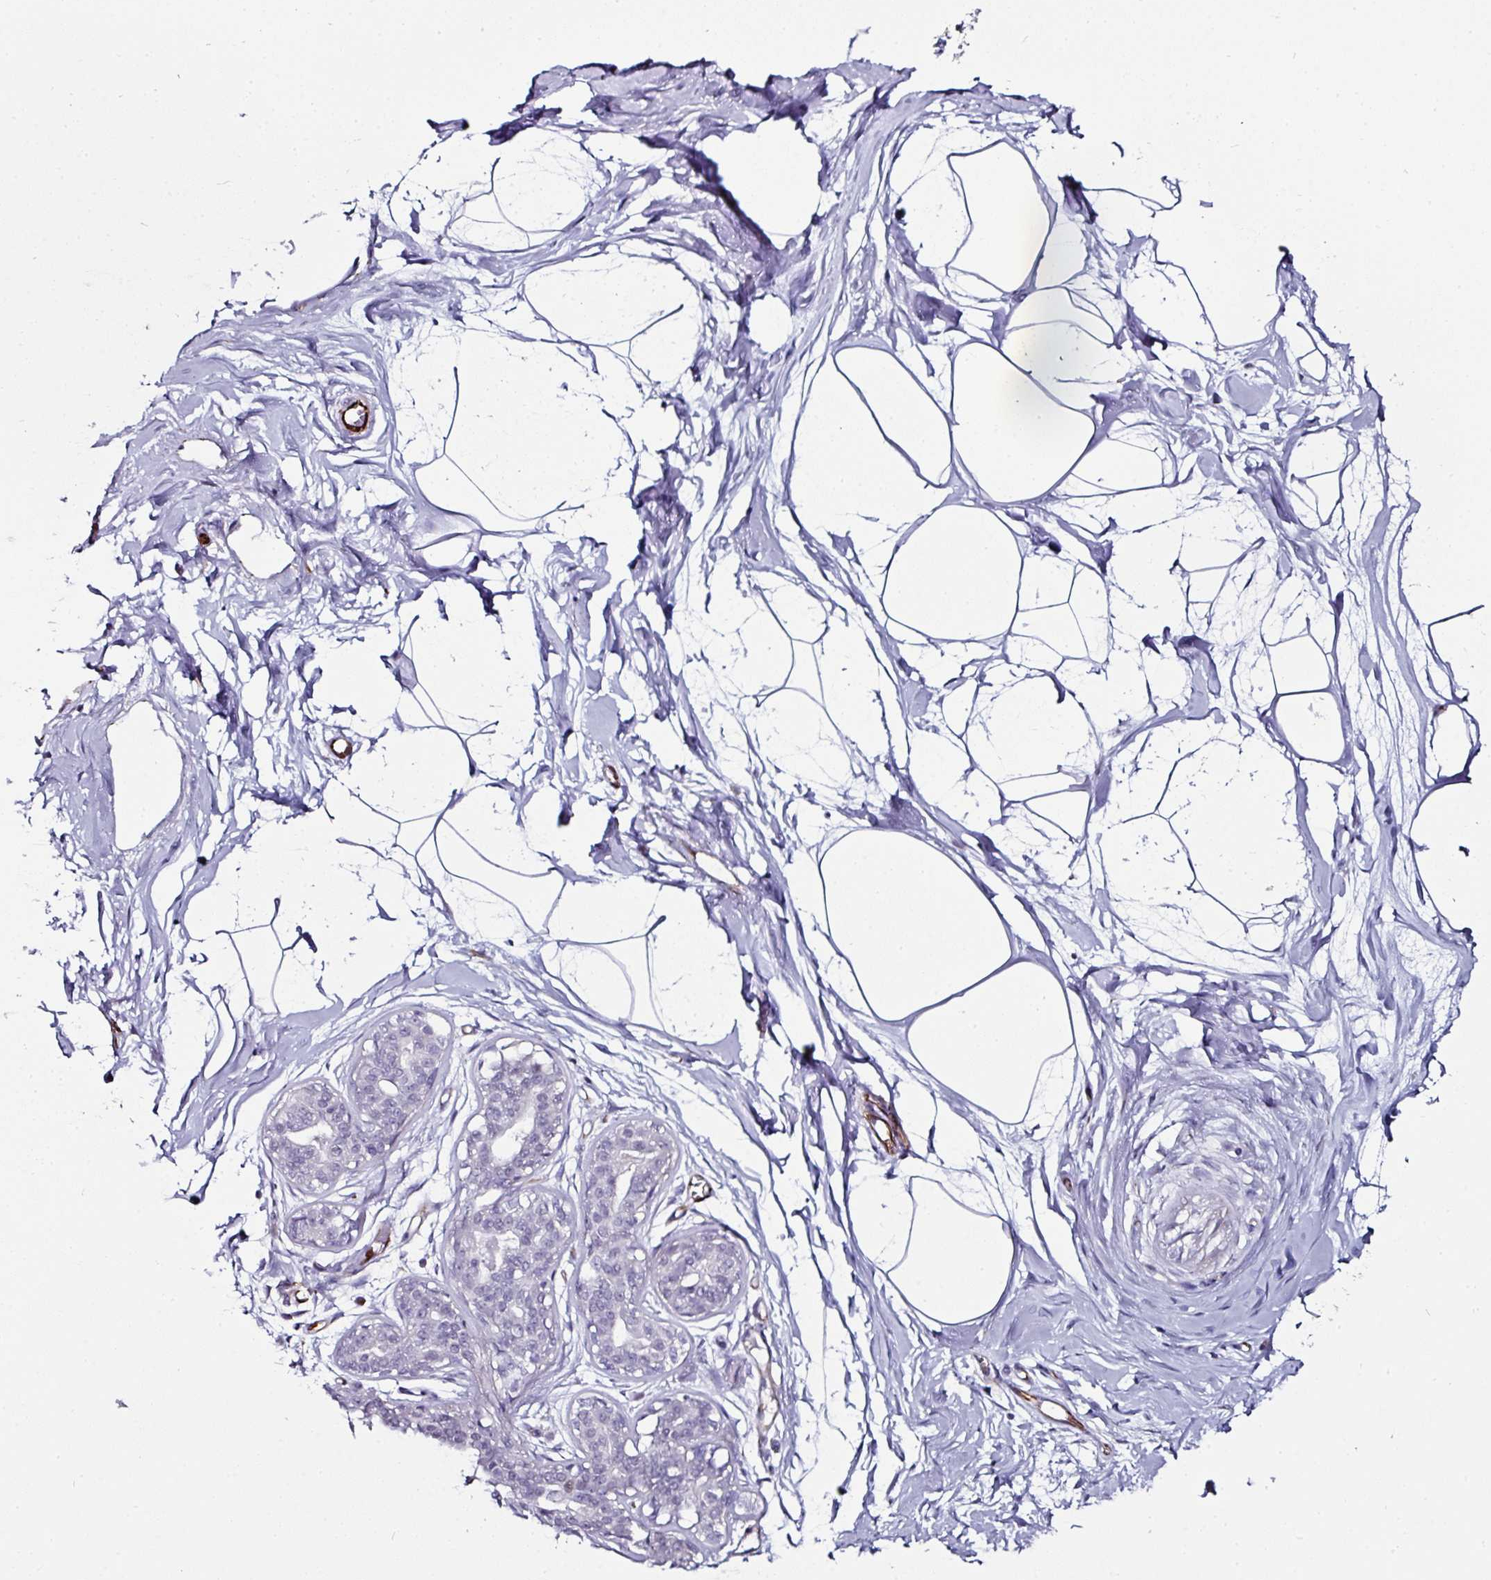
{"staining": {"intensity": "negative", "quantity": "none", "location": "none"}, "tissue": "breast", "cell_type": "Adipocytes", "image_type": "normal", "snomed": [{"axis": "morphology", "description": "Normal tissue, NOS"}, {"axis": "topography", "description": "Breast"}], "caption": "Human breast stained for a protein using immunohistochemistry (IHC) demonstrates no positivity in adipocytes.", "gene": "TMPRSS9", "patient": {"sex": "female", "age": 45}}